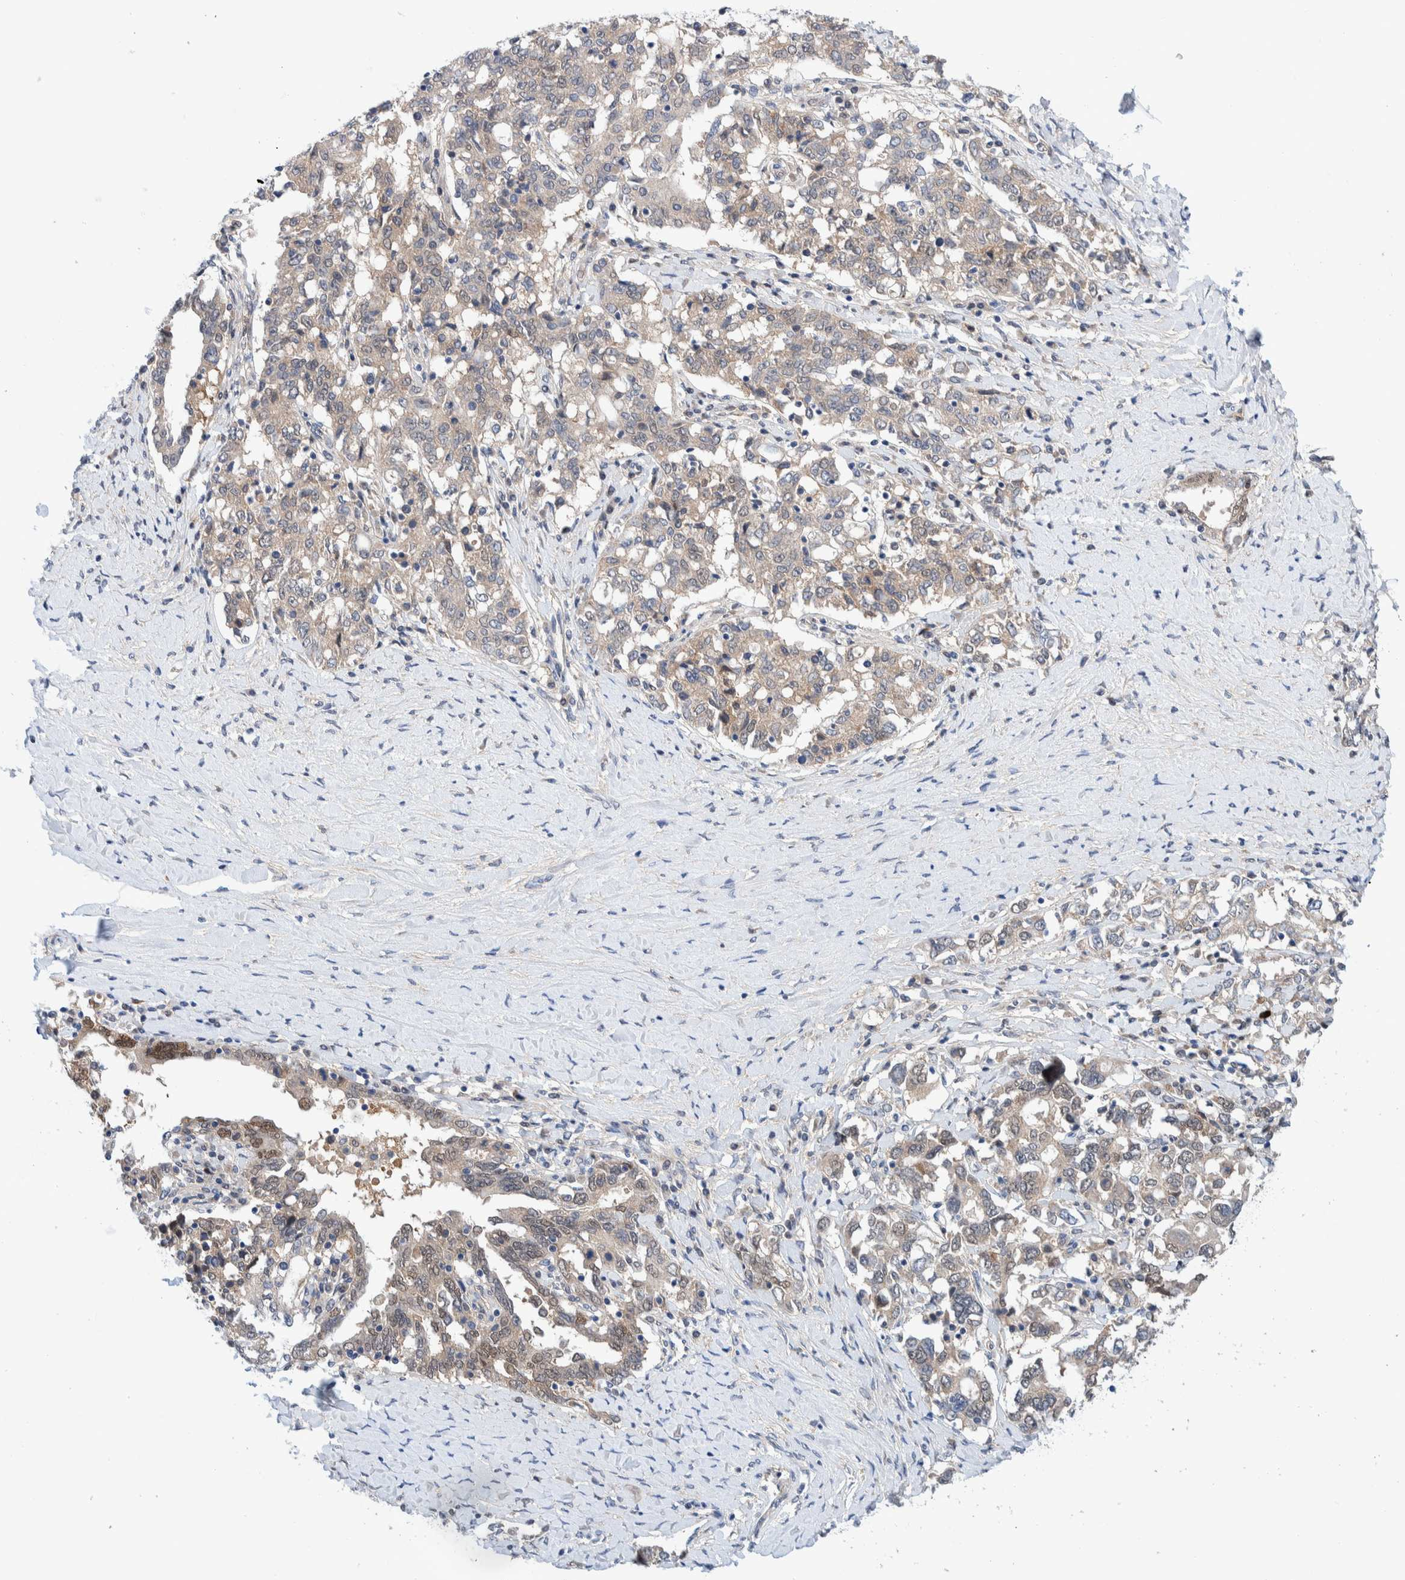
{"staining": {"intensity": "weak", "quantity": "<25%", "location": "cytoplasmic/membranous,nuclear"}, "tissue": "ovarian cancer", "cell_type": "Tumor cells", "image_type": "cancer", "snomed": [{"axis": "morphology", "description": "Carcinoma, endometroid"}, {"axis": "topography", "description": "Ovary"}], "caption": "Immunohistochemistry (IHC) micrograph of neoplastic tissue: ovarian cancer stained with DAB reveals no significant protein staining in tumor cells. (Stains: DAB (3,3'-diaminobenzidine) immunohistochemistry (IHC) with hematoxylin counter stain, Microscopy: brightfield microscopy at high magnification).", "gene": "PFAS", "patient": {"sex": "female", "age": 62}}